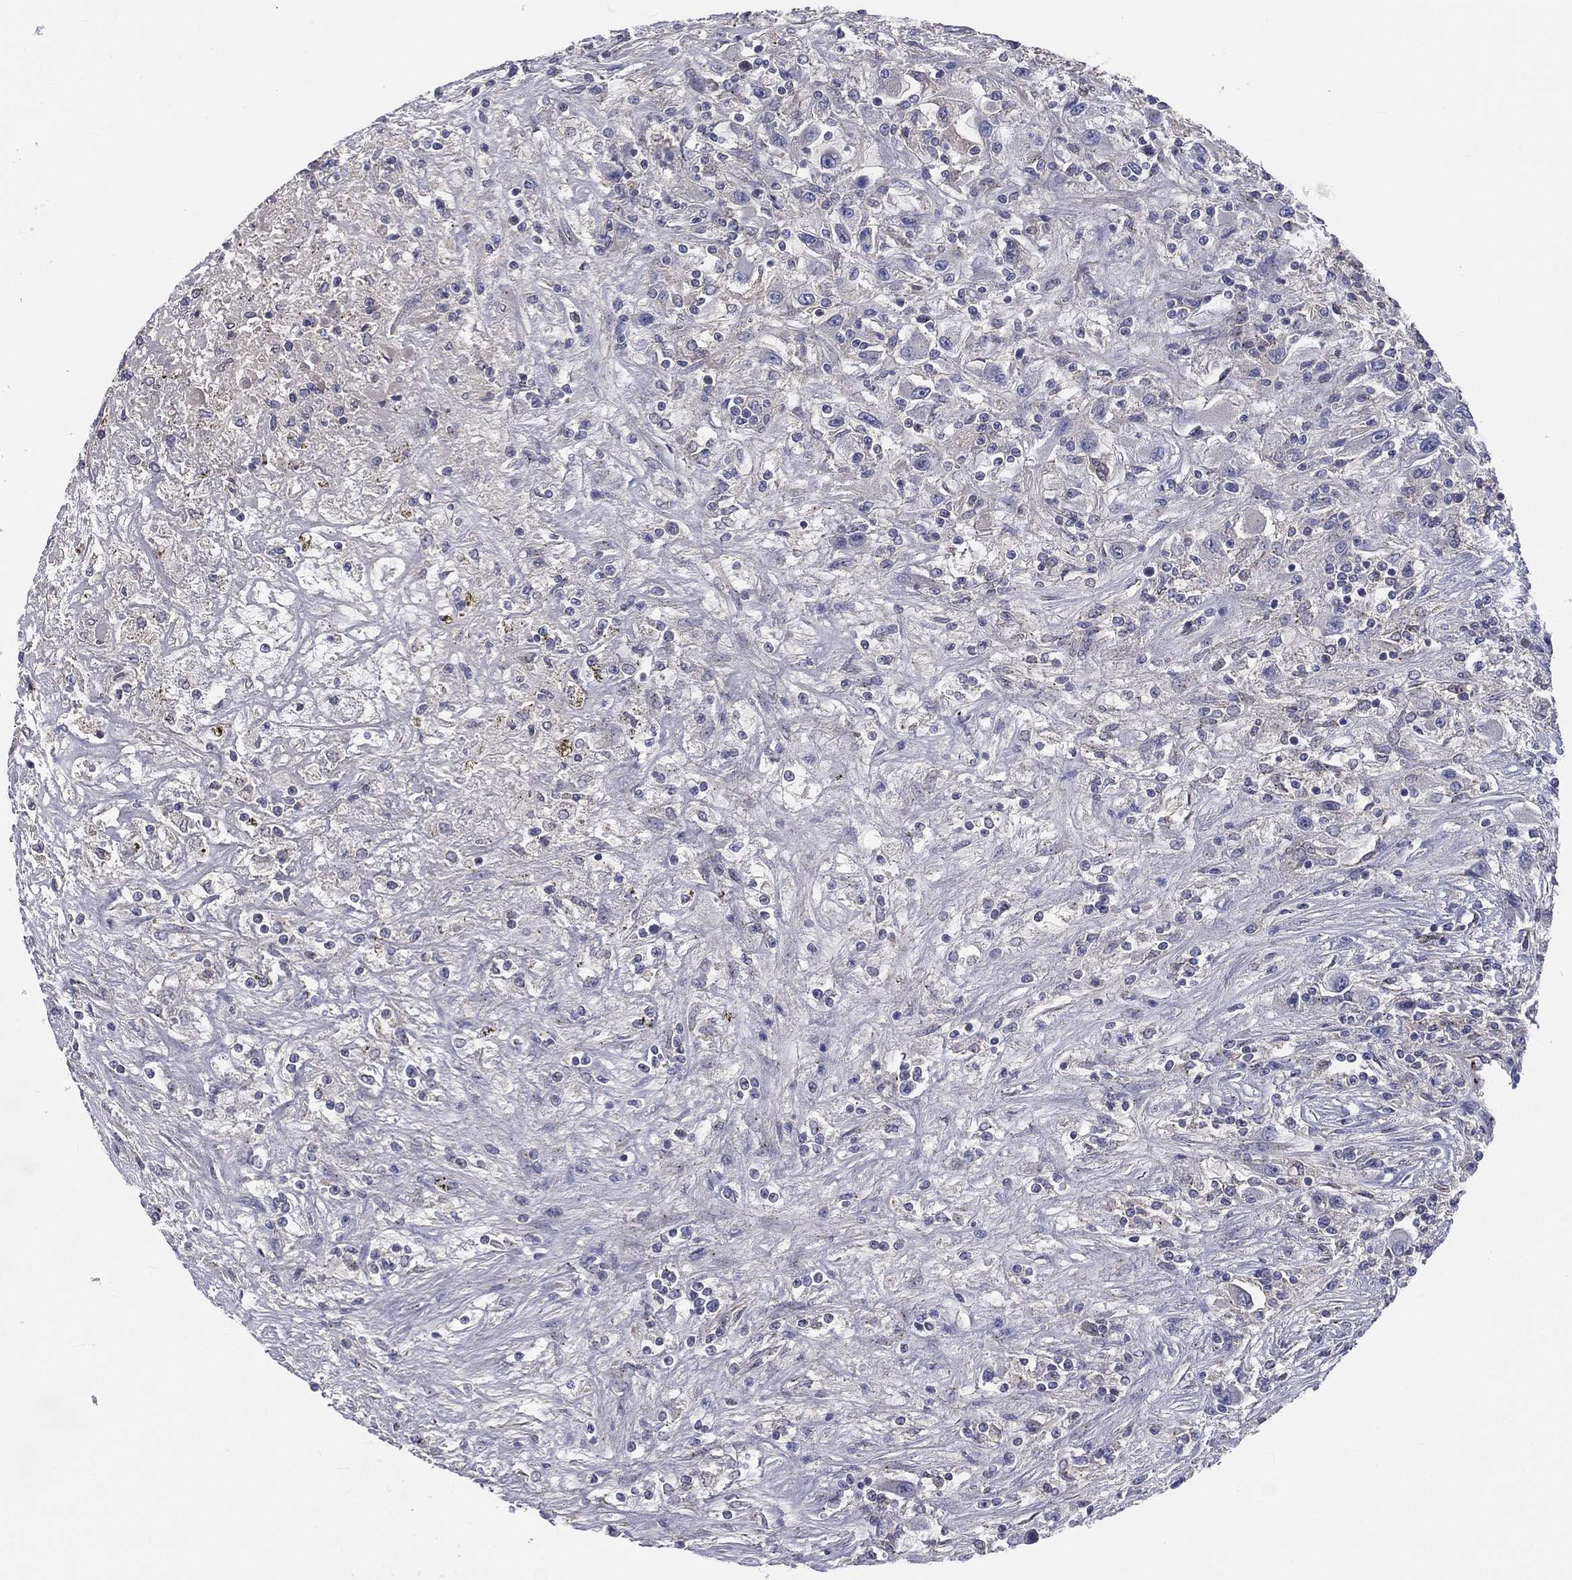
{"staining": {"intensity": "negative", "quantity": "none", "location": "none"}, "tissue": "renal cancer", "cell_type": "Tumor cells", "image_type": "cancer", "snomed": [{"axis": "morphology", "description": "Adenocarcinoma, NOS"}, {"axis": "topography", "description": "Kidney"}], "caption": "Human renal cancer (adenocarcinoma) stained for a protein using immunohistochemistry demonstrates no staining in tumor cells.", "gene": "CROCC", "patient": {"sex": "female", "age": 67}}